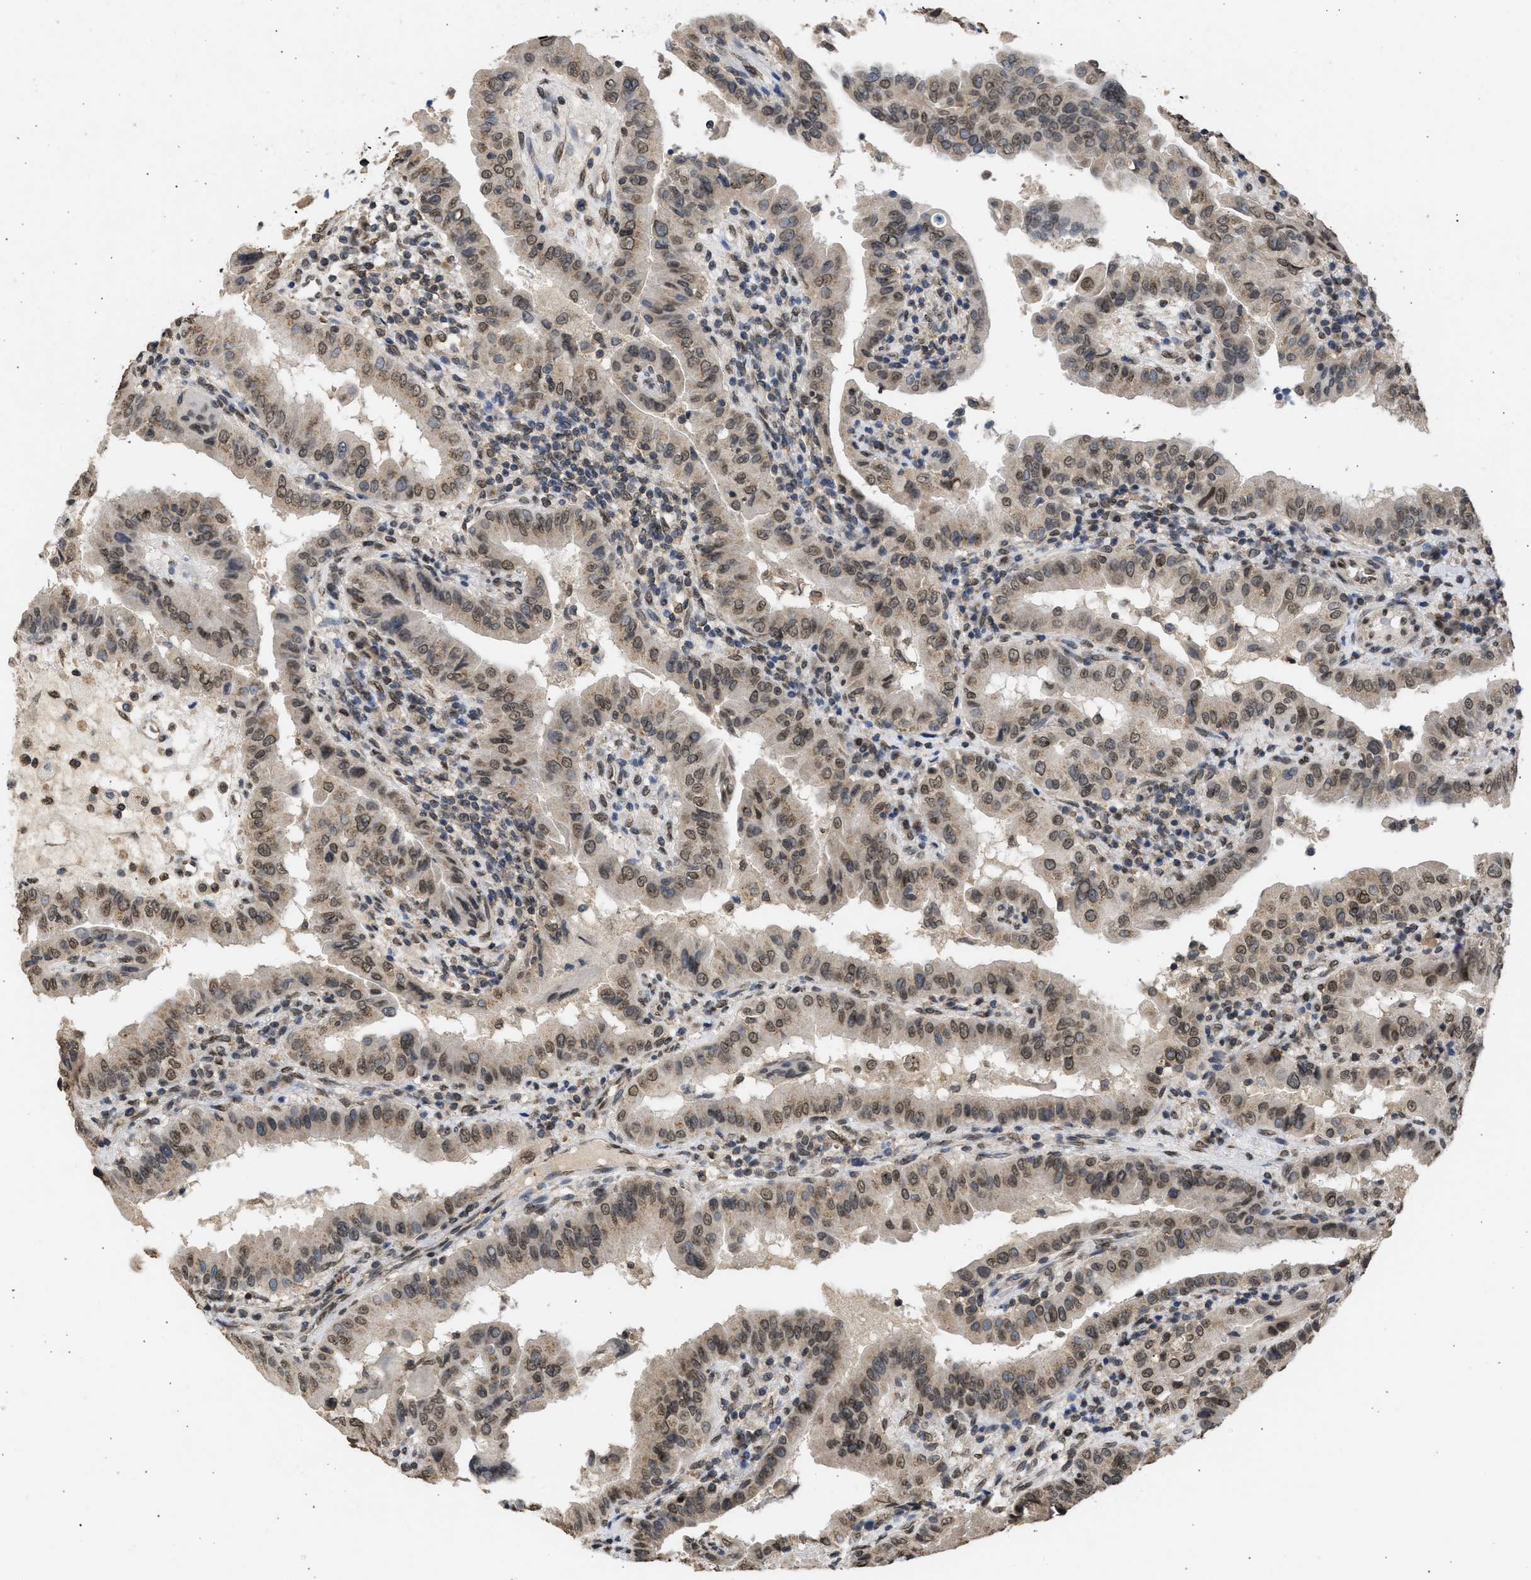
{"staining": {"intensity": "weak", "quantity": "25%-75%", "location": "cytoplasmic/membranous,nuclear"}, "tissue": "thyroid cancer", "cell_type": "Tumor cells", "image_type": "cancer", "snomed": [{"axis": "morphology", "description": "Papillary adenocarcinoma, NOS"}, {"axis": "topography", "description": "Thyroid gland"}], "caption": "This is an image of immunohistochemistry (IHC) staining of thyroid cancer, which shows weak expression in the cytoplasmic/membranous and nuclear of tumor cells.", "gene": "NUP35", "patient": {"sex": "male", "age": 33}}